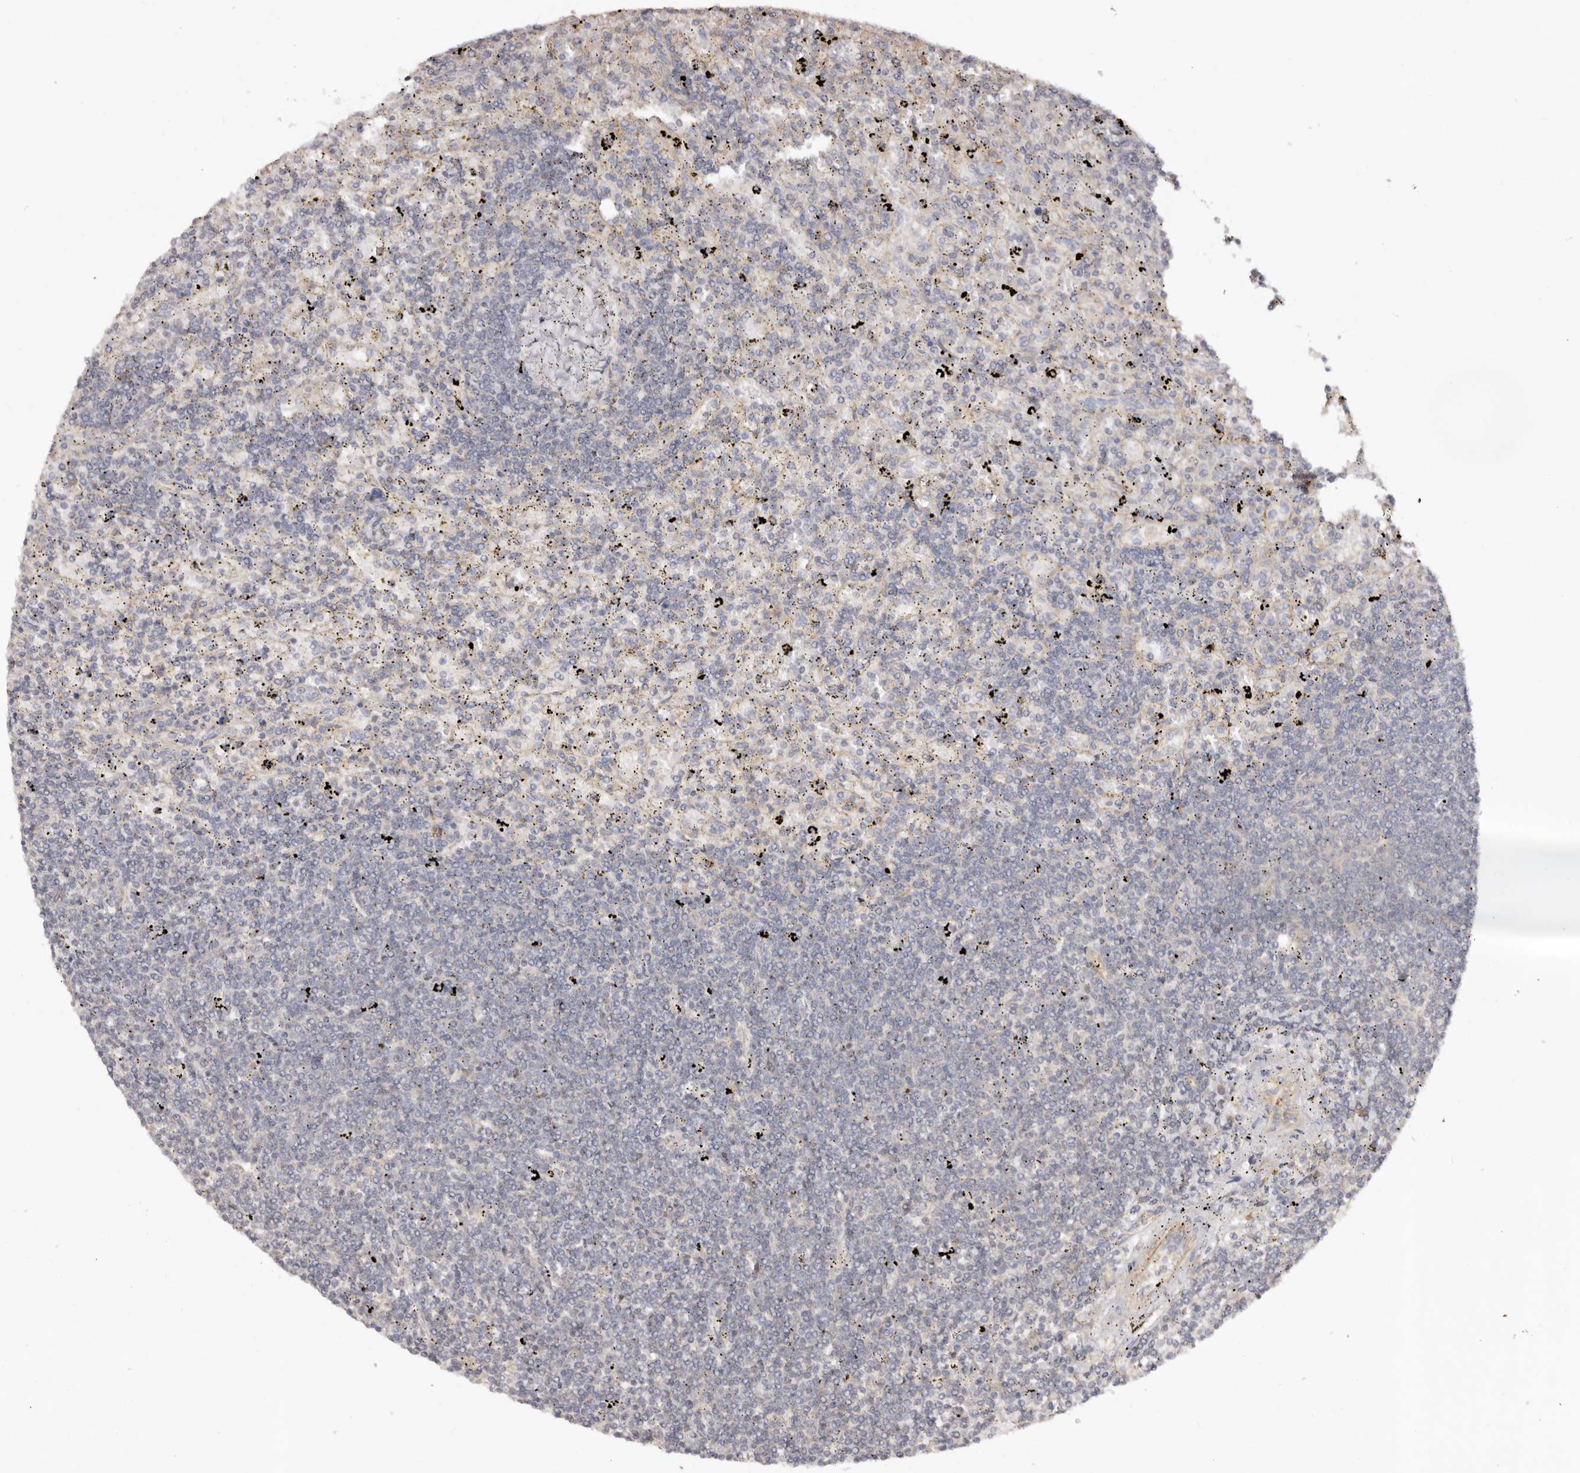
{"staining": {"intensity": "negative", "quantity": "none", "location": "none"}, "tissue": "lymphoma", "cell_type": "Tumor cells", "image_type": "cancer", "snomed": [{"axis": "morphology", "description": "Malignant lymphoma, non-Hodgkin's type, Low grade"}, {"axis": "topography", "description": "Spleen"}], "caption": "Immunohistochemical staining of lymphoma exhibits no significant positivity in tumor cells.", "gene": "RPS6", "patient": {"sex": "male", "age": 76}}